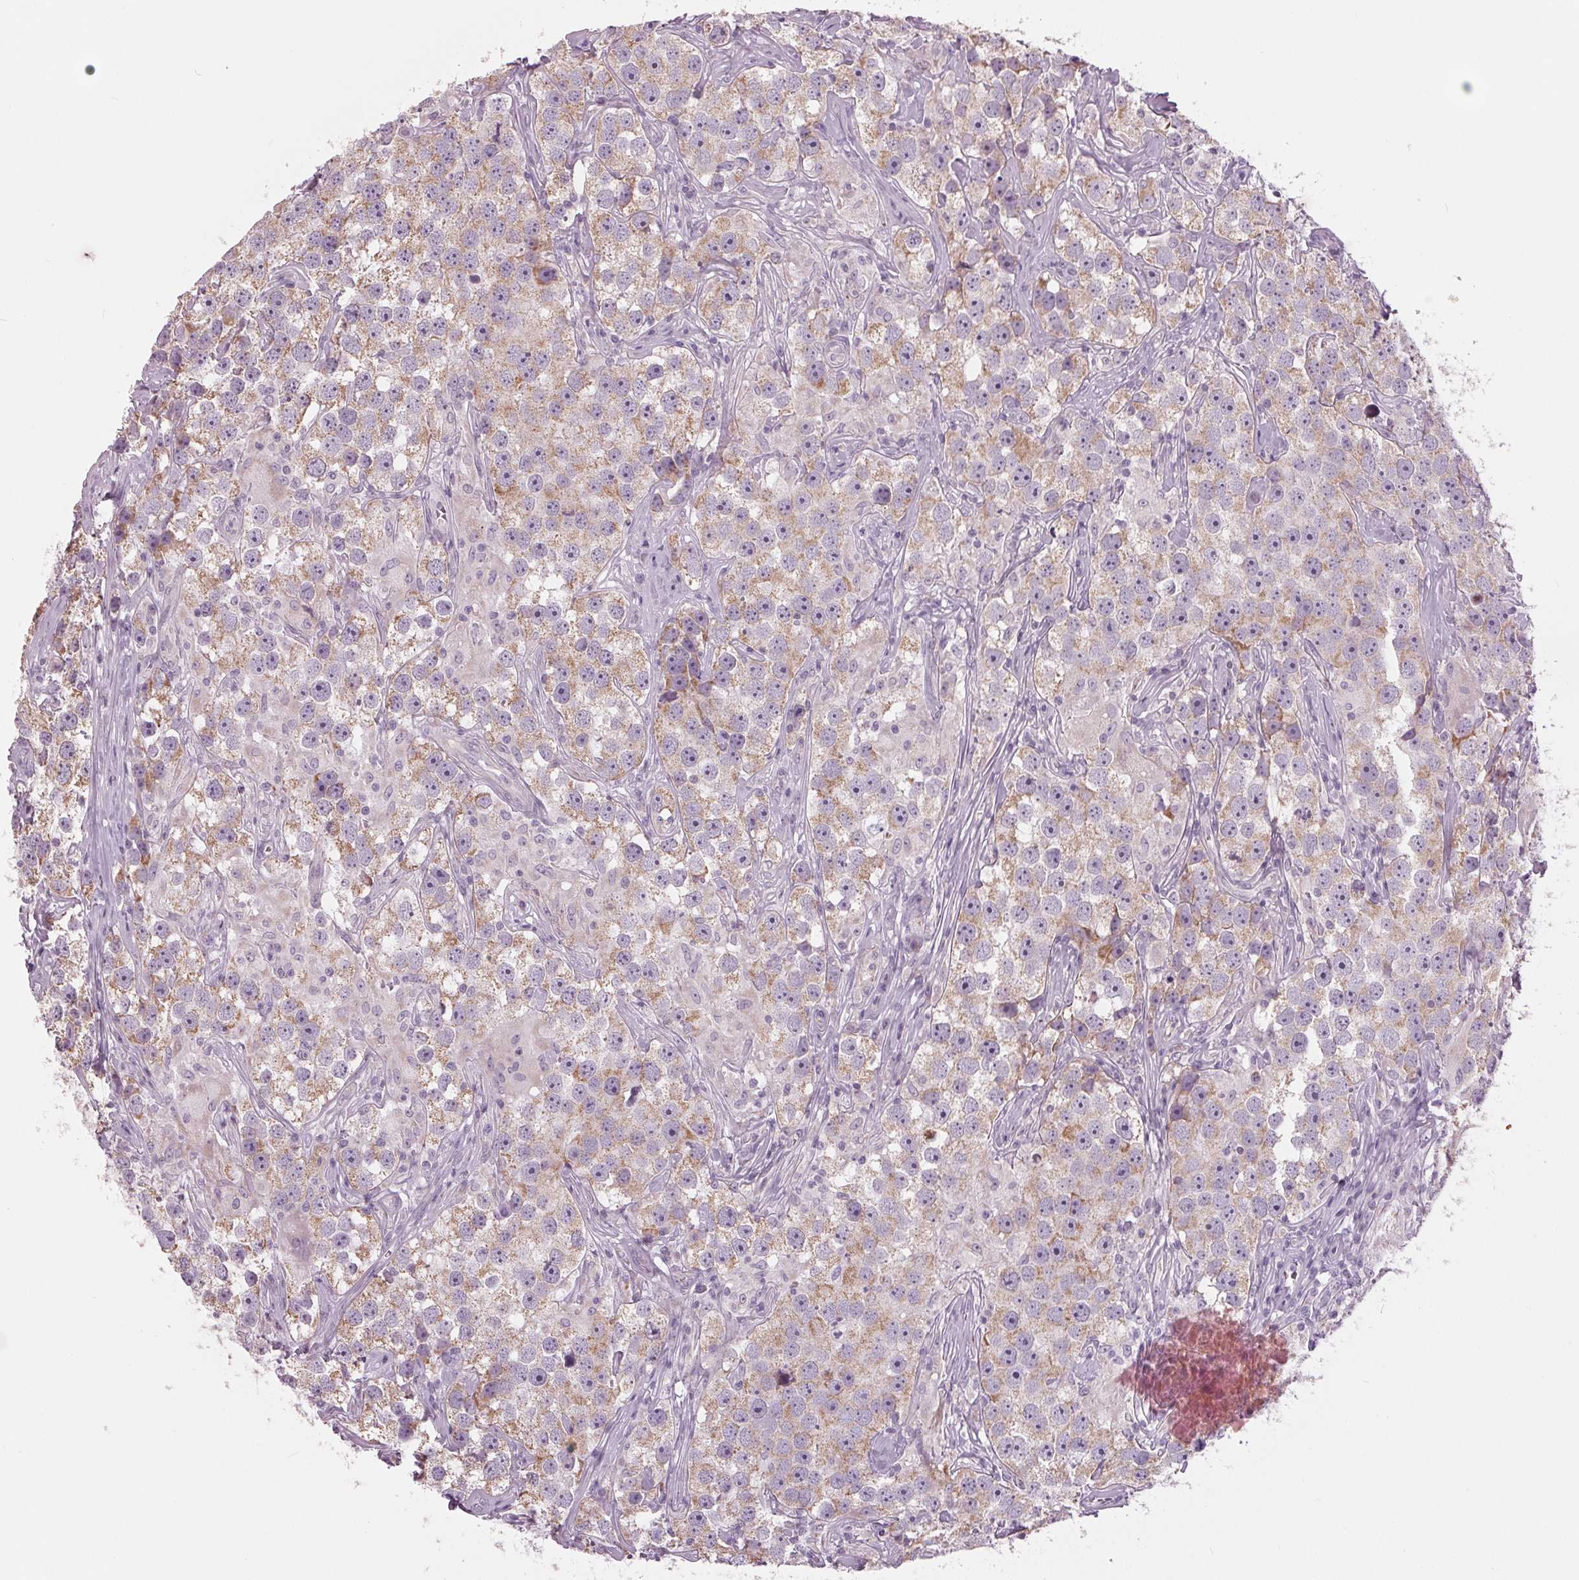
{"staining": {"intensity": "weak", "quantity": "25%-75%", "location": "cytoplasmic/membranous"}, "tissue": "testis cancer", "cell_type": "Tumor cells", "image_type": "cancer", "snomed": [{"axis": "morphology", "description": "Seminoma, NOS"}, {"axis": "topography", "description": "Testis"}], "caption": "Protein expression analysis of human seminoma (testis) reveals weak cytoplasmic/membranous staining in about 25%-75% of tumor cells.", "gene": "SAMD4A", "patient": {"sex": "male", "age": 49}}